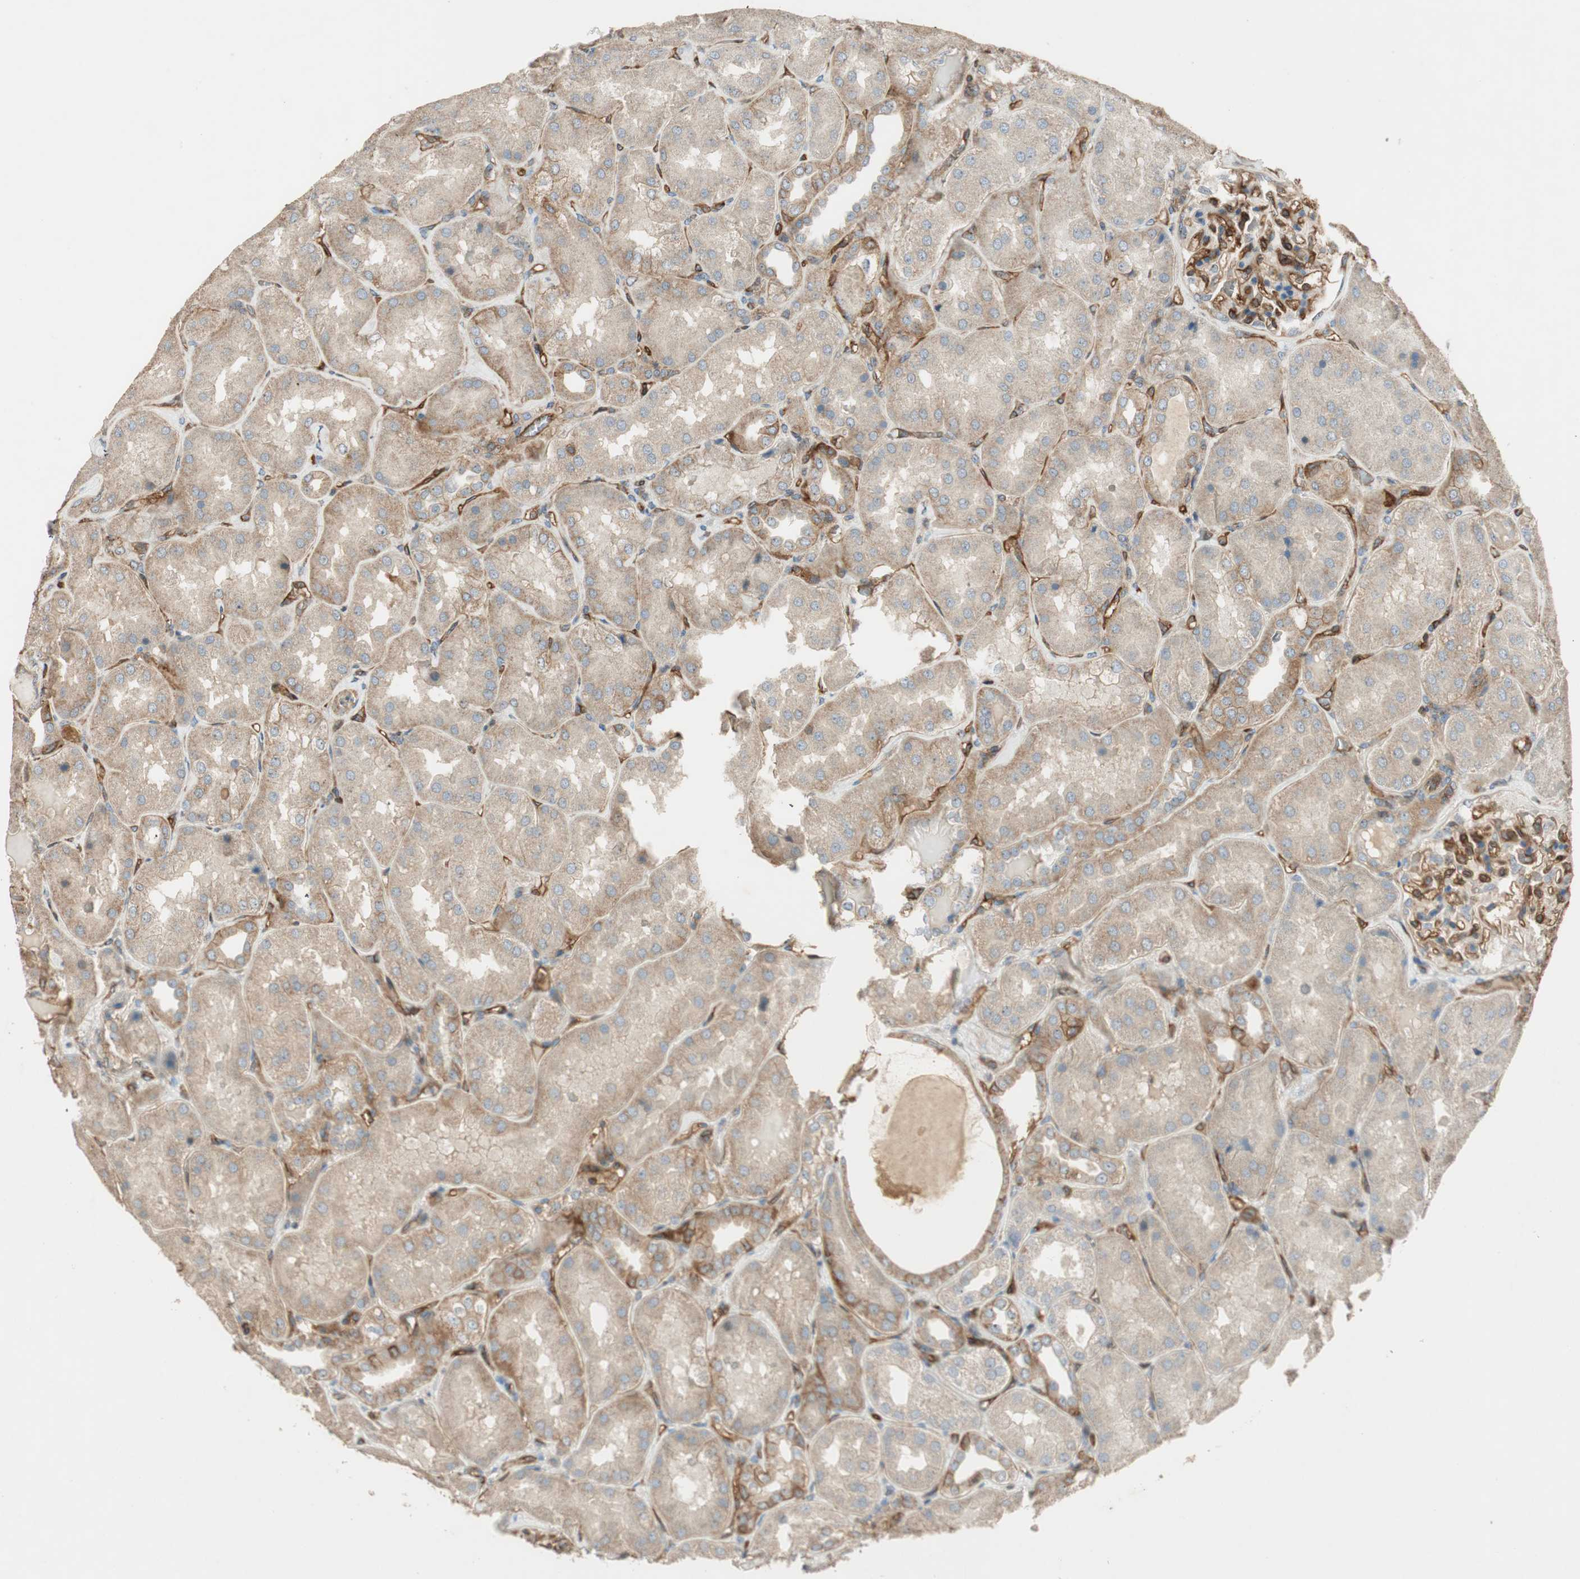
{"staining": {"intensity": "moderate", "quantity": ">75%", "location": "cytoplasmic/membranous"}, "tissue": "kidney", "cell_type": "Cells in glomeruli", "image_type": "normal", "snomed": [{"axis": "morphology", "description": "Normal tissue, NOS"}, {"axis": "topography", "description": "Kidney"}], "caption": "An IHC image of normal tissue is shown. Protein staining in brown labels moderate cytoplasmic/membranous positivity in kidney within cells in glomeruli.", "gene": "BTN3A3", "patient": {"sex": "female", "age": 56}}